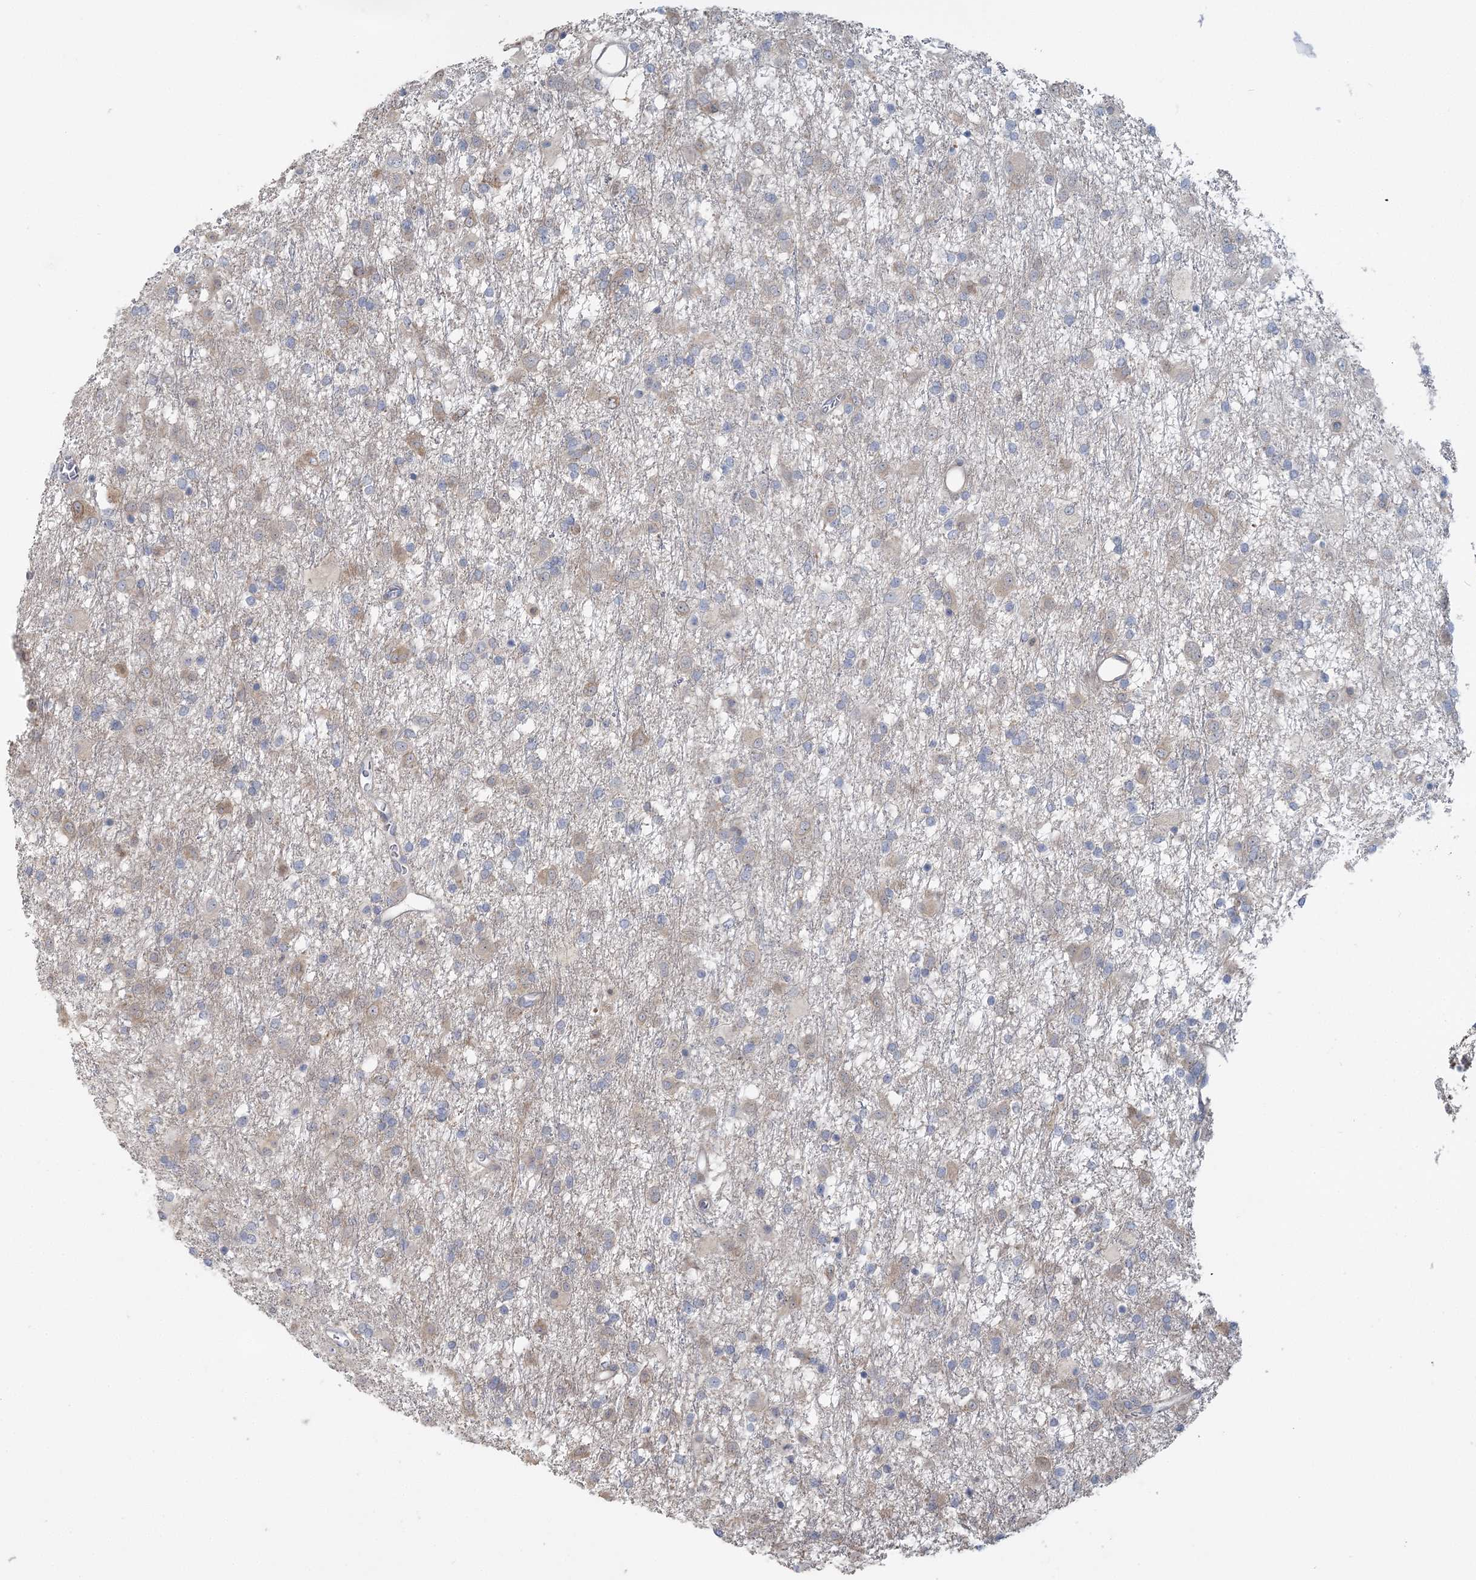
{"staining": {"intensity": "weak", "quantity": "25%-75%", "location": "cytoplasmic/membranous"}, "tissue": "glioma", "cell_type": "Tumor cells", "image_type": "cancer", "snomed": [{"axis": "morphology", "description": "Glioma, malignant, Low grade"}, {"axis": "topography", "description": "Brain"}], "caption": "A micrograph of human malignant glioma (low-grade) stained for a protein exhibits weak cytoplasmic/membranous brown staining in tumor cells. The protein of interest is shown in brown color, while the nuclei are stained blue.", "gene": "CMBL", "patient": {"sex": "male", "age": 65}}